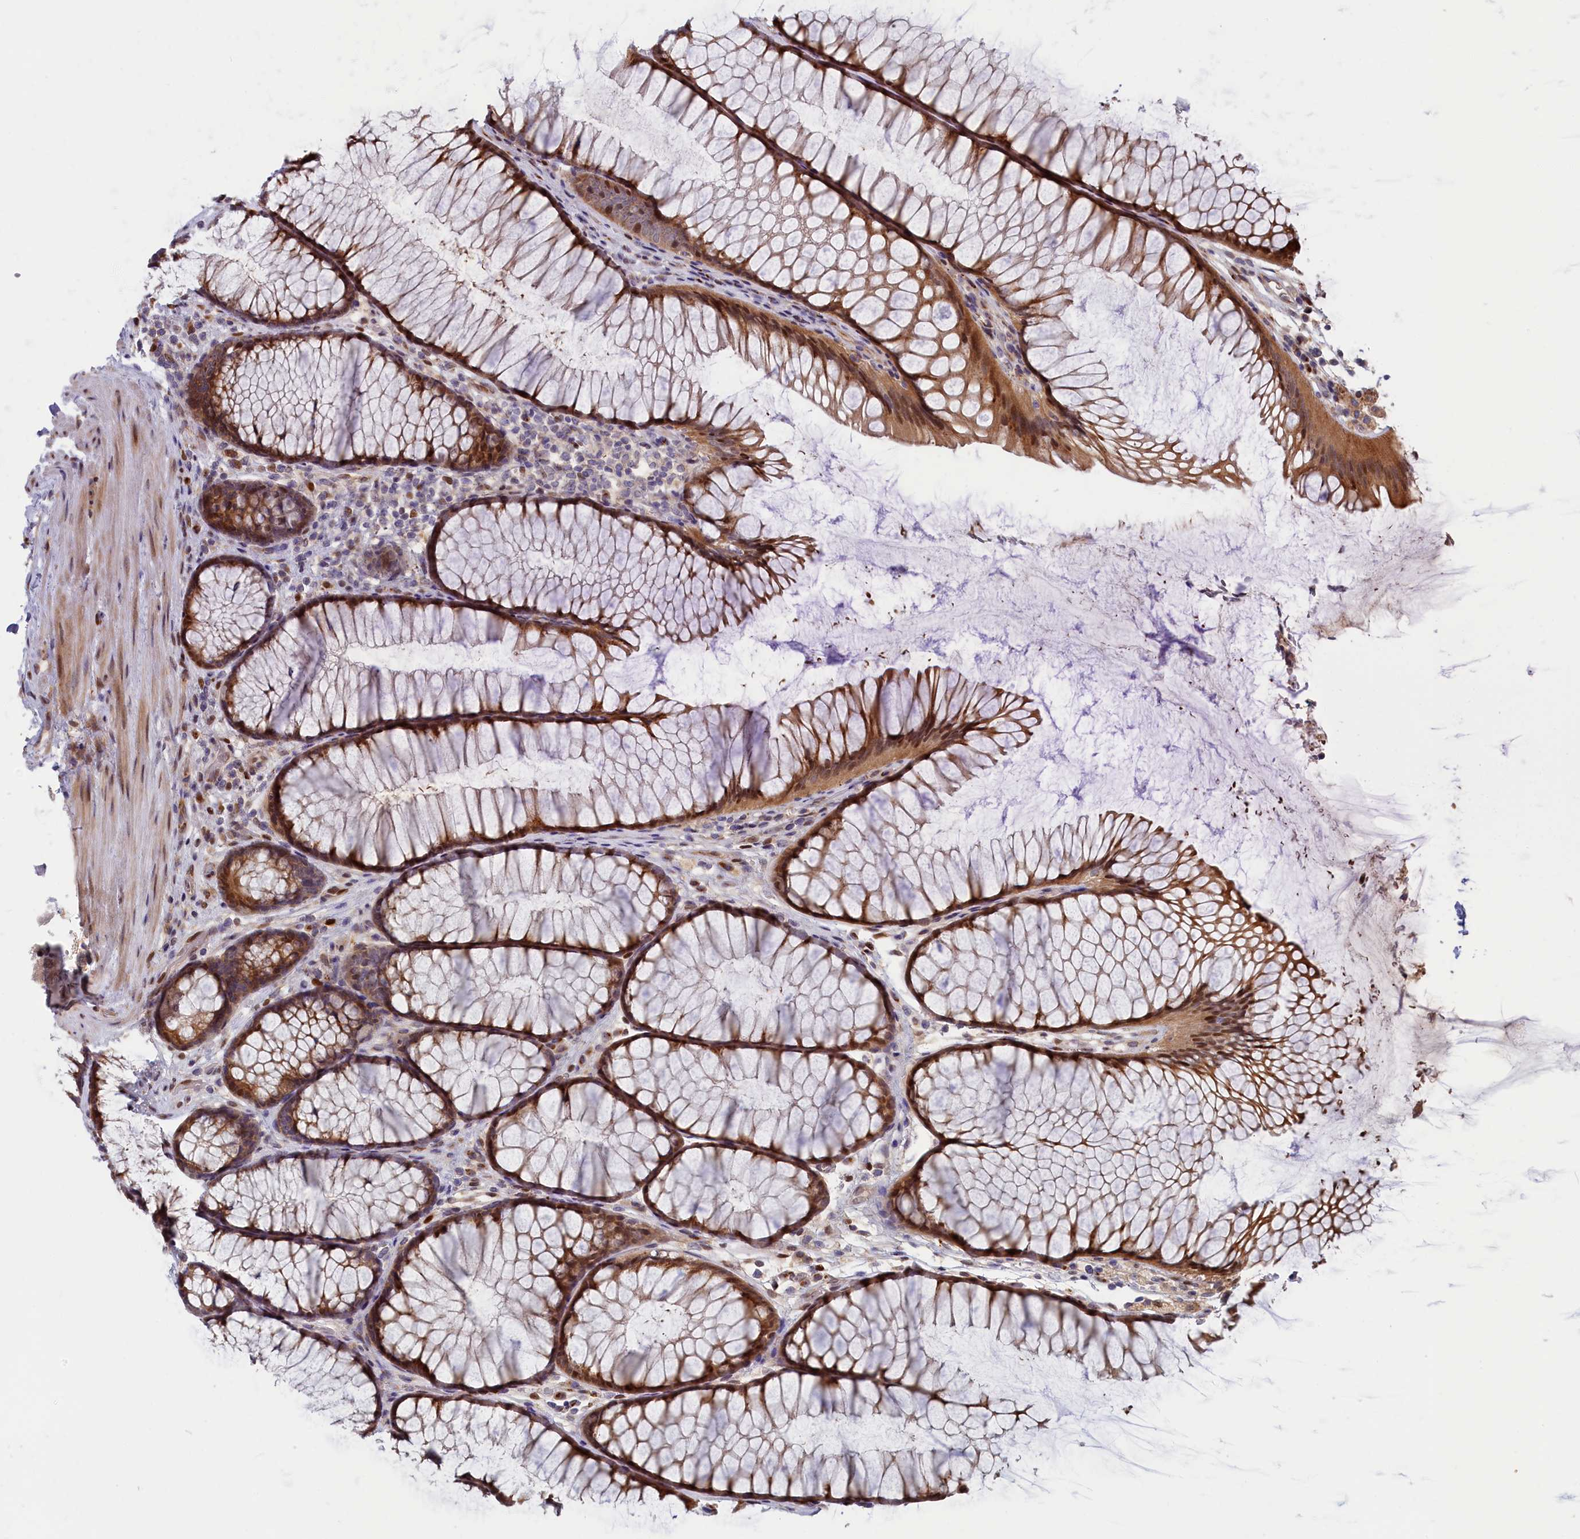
{"staining": {"intensity": "moderate", "quantity": "25%-75%", "location": "cytoplasmic/membranous,nuclear"}, "tissue": "colon", "cell_type": "Endothelial cells", "image_type": "normal", "snomed": [{"axis": "morphology", "description": "Normal tissue, NOS"}, {"axis": "topography", "description": "Colon"}], "caption": "Colon stained with DAB (3,3'-diaminobenzidine) immunohistochemistry (IHC) demonstrates medium levels of moderate cytoplasmic/membranous,nuclear expression in approximately 25%-75% of endothelial cells. The protein of interest is shown in brown color, while the nuclei are stained blue.", "gene": "CHST12", "patient": {"sex": "female", "age": 82}}